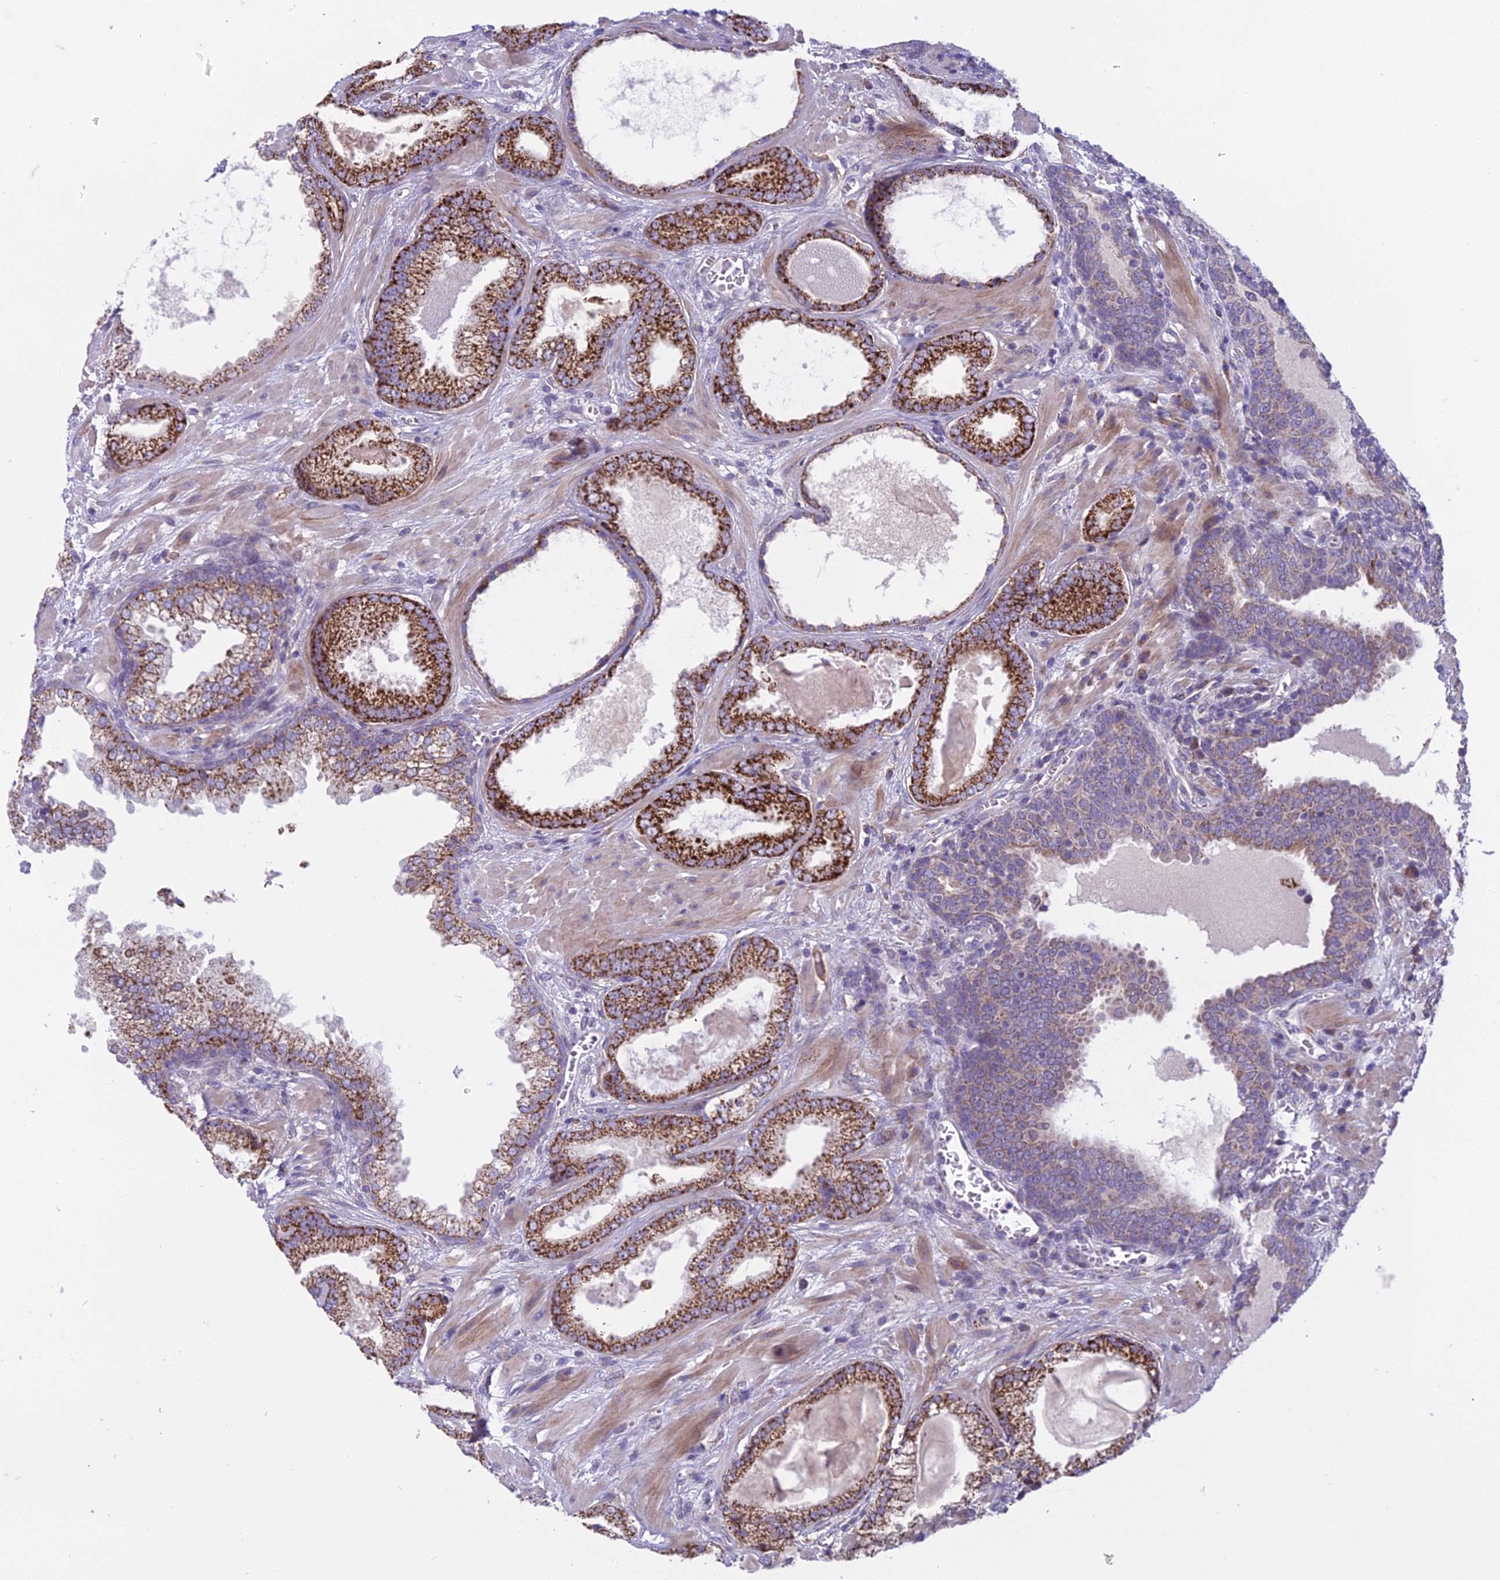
{"staining": {"intensity": "strong", "quantity": "25%-75%", "location": "cytoplasmic/membranous"}, "tissue": "prostate cancer", "cell_type": "Tumor cells", "image_type": "cancer", "snomed": [{"axis": "morphology", "description": "Adenocarcinoma, Low grade"}, {"axis": "topography", "description": "Prostate"}], "caption": "Approximately 25%-75% of tumor cells in human prostate cancer (low-grade adenocarcinoma) demonstrate strong cytoplasmic/membranous protein expression as visualized by brown immunohistochemical staining.", "gene": "DUS2", "patient": {"sex": "male", "age": 57}}